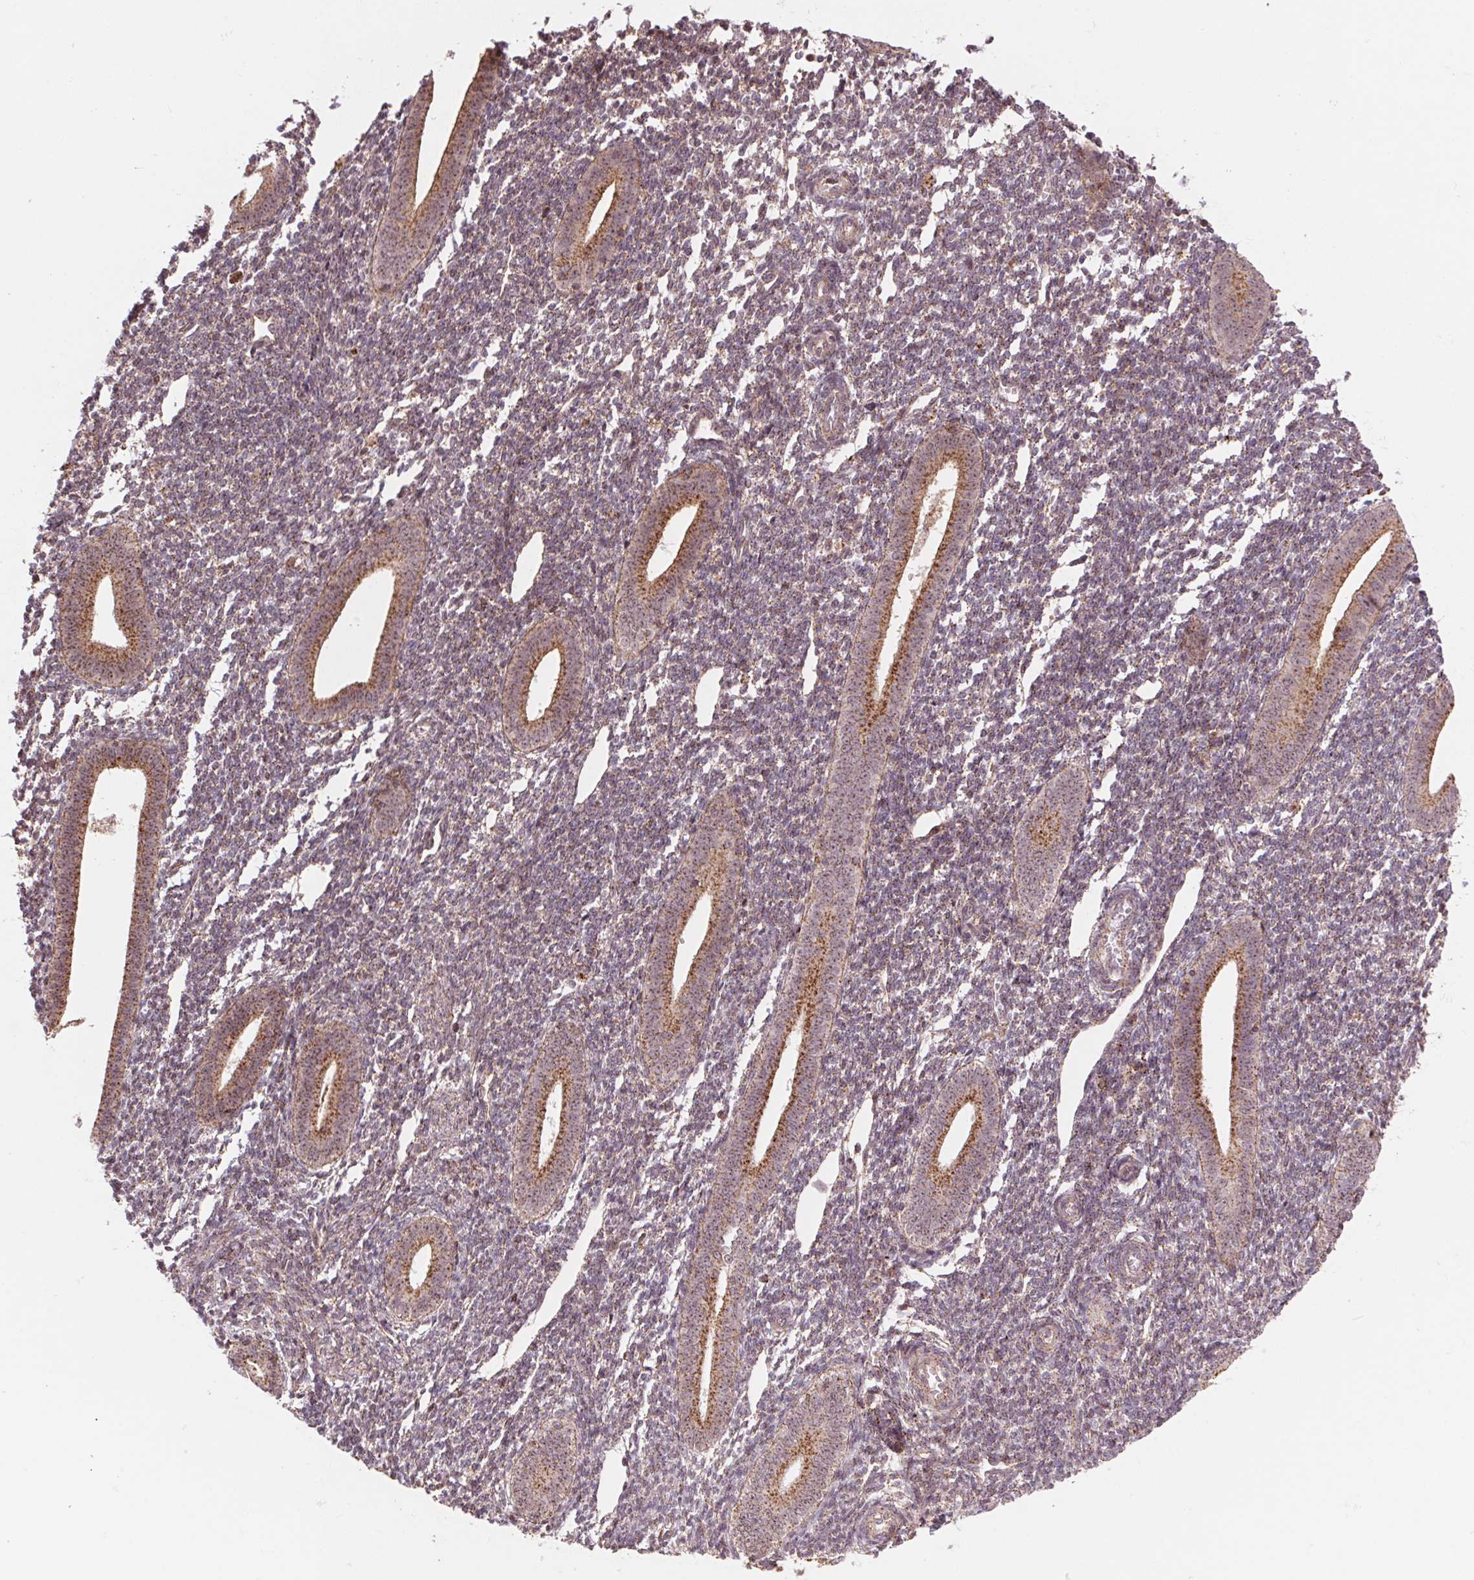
{"staining": {"intensity": "weak", "quantity": "<25%", "location": "cytoplasmic/membranous"}, "tissue": "endometrium", "cell_type": "Cells in endometrial stroma", "image_type": "normal", "snomed": [{"axis": "morphology", "description": "Normal tissue, NOS"}, {"axis": "topography", "description": "Endometrium"}], "caption": "High magnification brightfield microscopy of normal endometrium stained with DAB (brown) and counterstained with hematoxylin (blue): cells in endometrial stroma show no significant positivity.", "gene": "CHMP4B", "patient": {"sex": "female", "age": 25}}